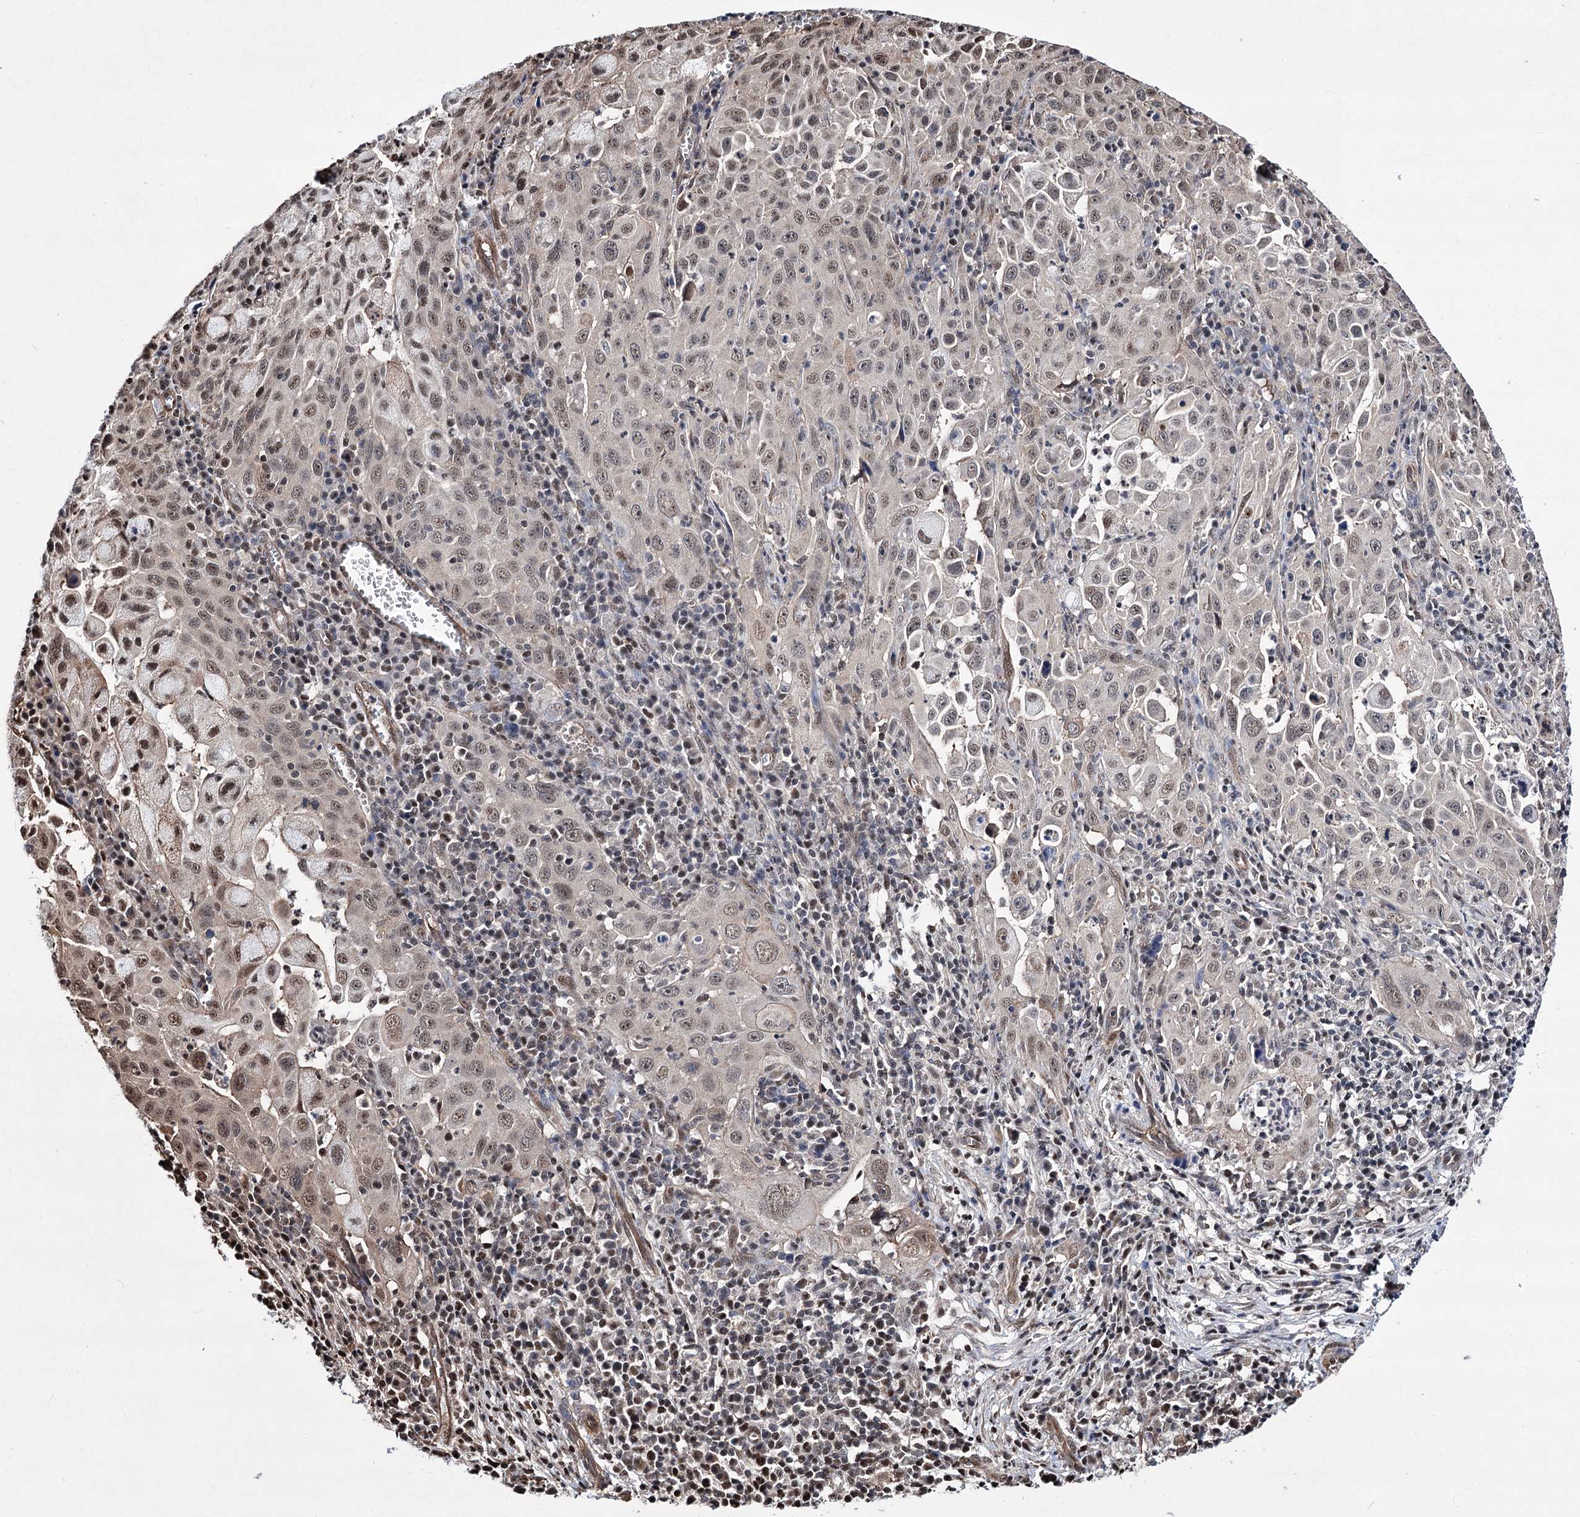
{"staining": {"intensity": "moderate", "quantity": "<25%", "location": "nuclear"}, "tissue": "cervical cancer", "cell_type": "Tumor cells", "image_type": "cancer", "snomed": [{"axis": "morphology", "description": "Squamous cell carcinoma, NOS"}, {"axis": "topography", "description": "Cervix"}], "caption": "An image of human squamous cell carcinoma (cervical) stained for a protein reveals moderate nuclear brown staining in tumor cells. (brown staining indicates protein expression, while blue staining denotes nuclei).", "gene": "CHMP7", "patient": {"sex": "female", "age": 42}}